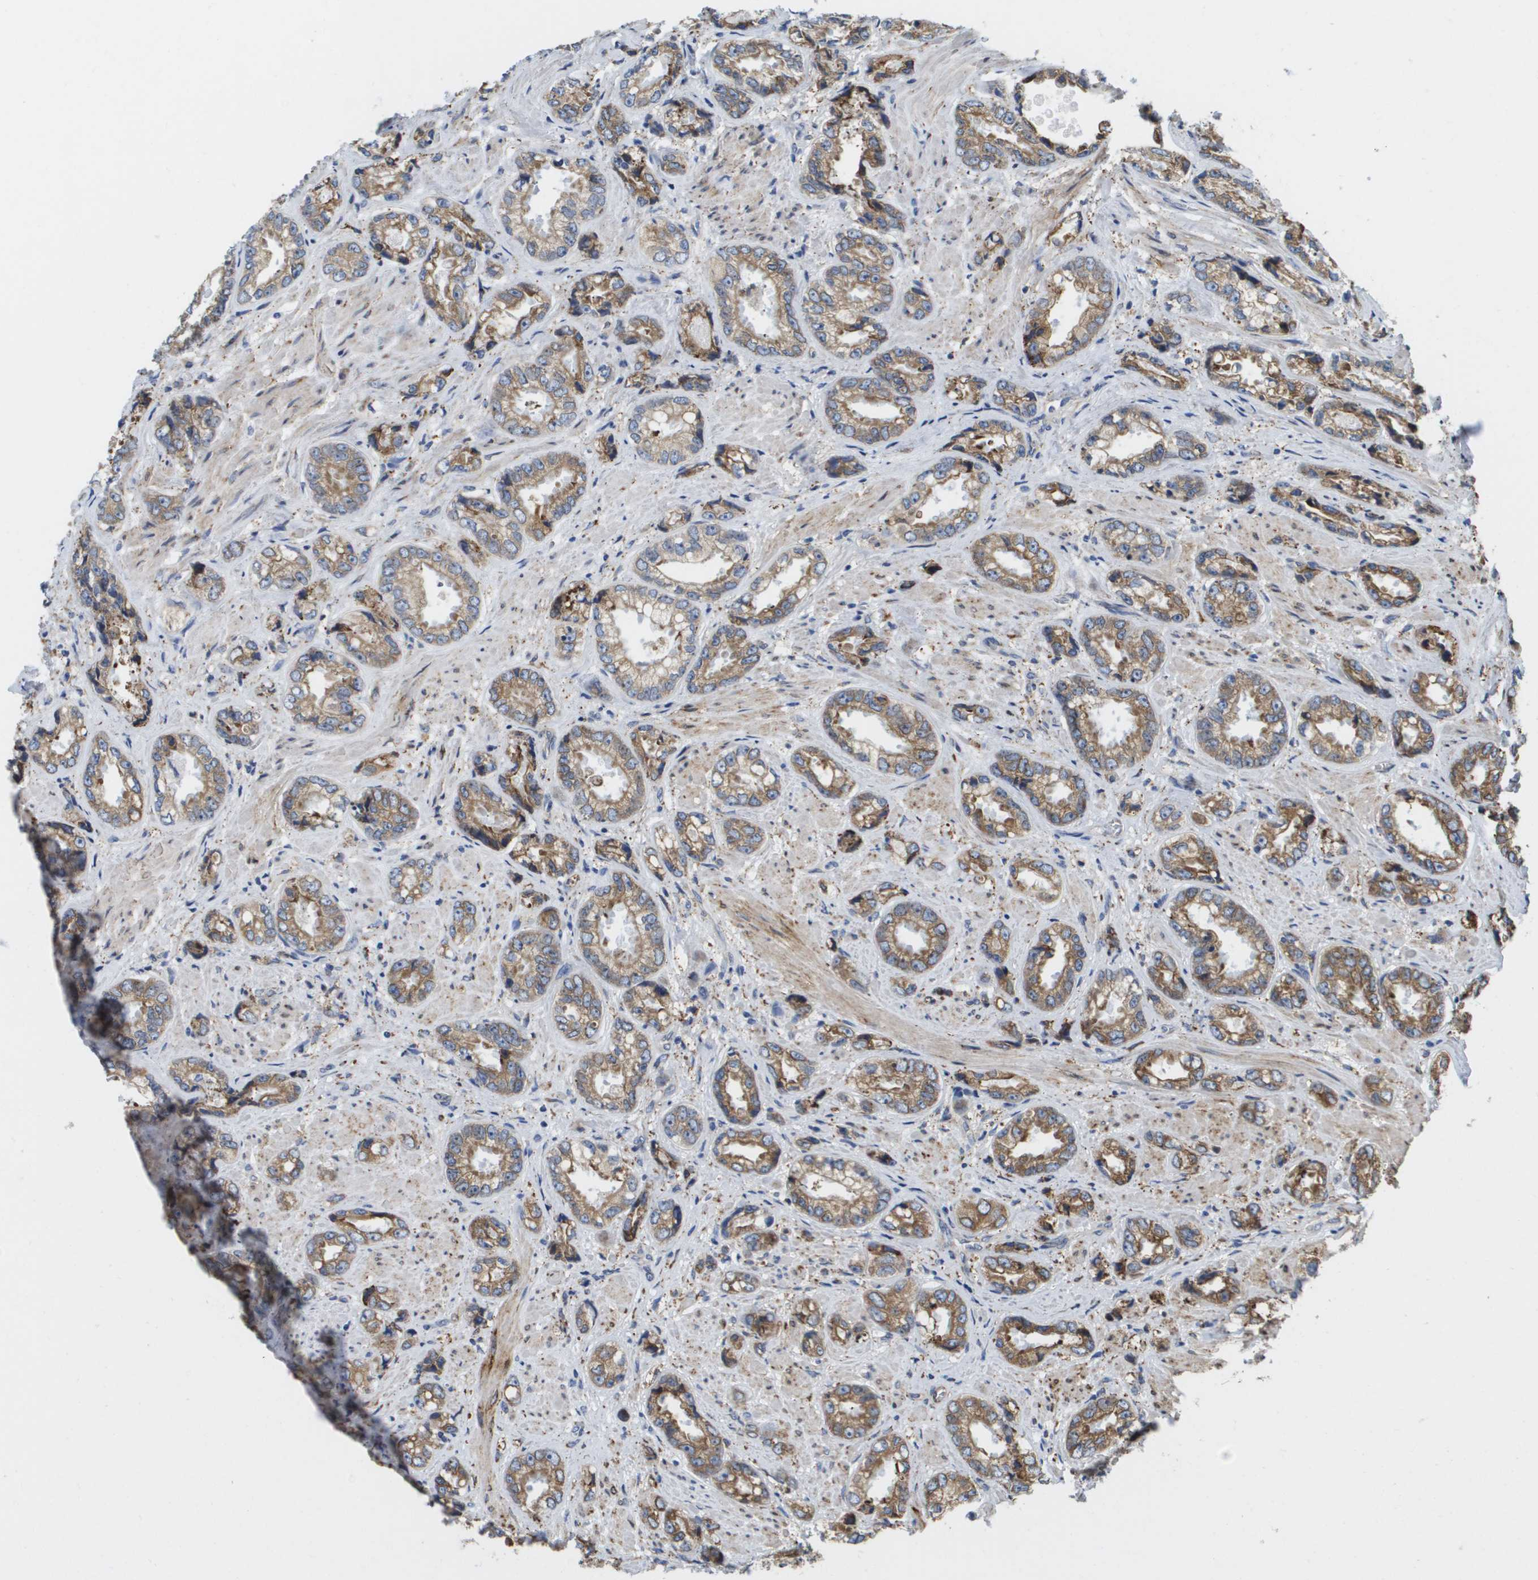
{"staining": {"intensity": "moderate", "quantity": ">75%", "location": "cytoplasmic/membranous"}, "tissue": "prostate cancer", "cell_type": "Tumor cells", "image_type": "cancer", "snomed": [{"axis": "morphology", "description": "Adenocarcinoma, High grade"}, {"axis": "topography", "description": "Prostate"}], "caption": "A high-resolution histopathology image shows immunohistochemistry (IHC) staining of prostate cancer (adenocarcinoma (high-grade)), which demonstrates moderate cytoplasmic/membranous staining in about >75% of tumor cells. The protein of interest is shown in brown color, while the nuclei are stained blue.", "gene": "ST3GAL2", "patient": {"sex": "male", "age": 61}}